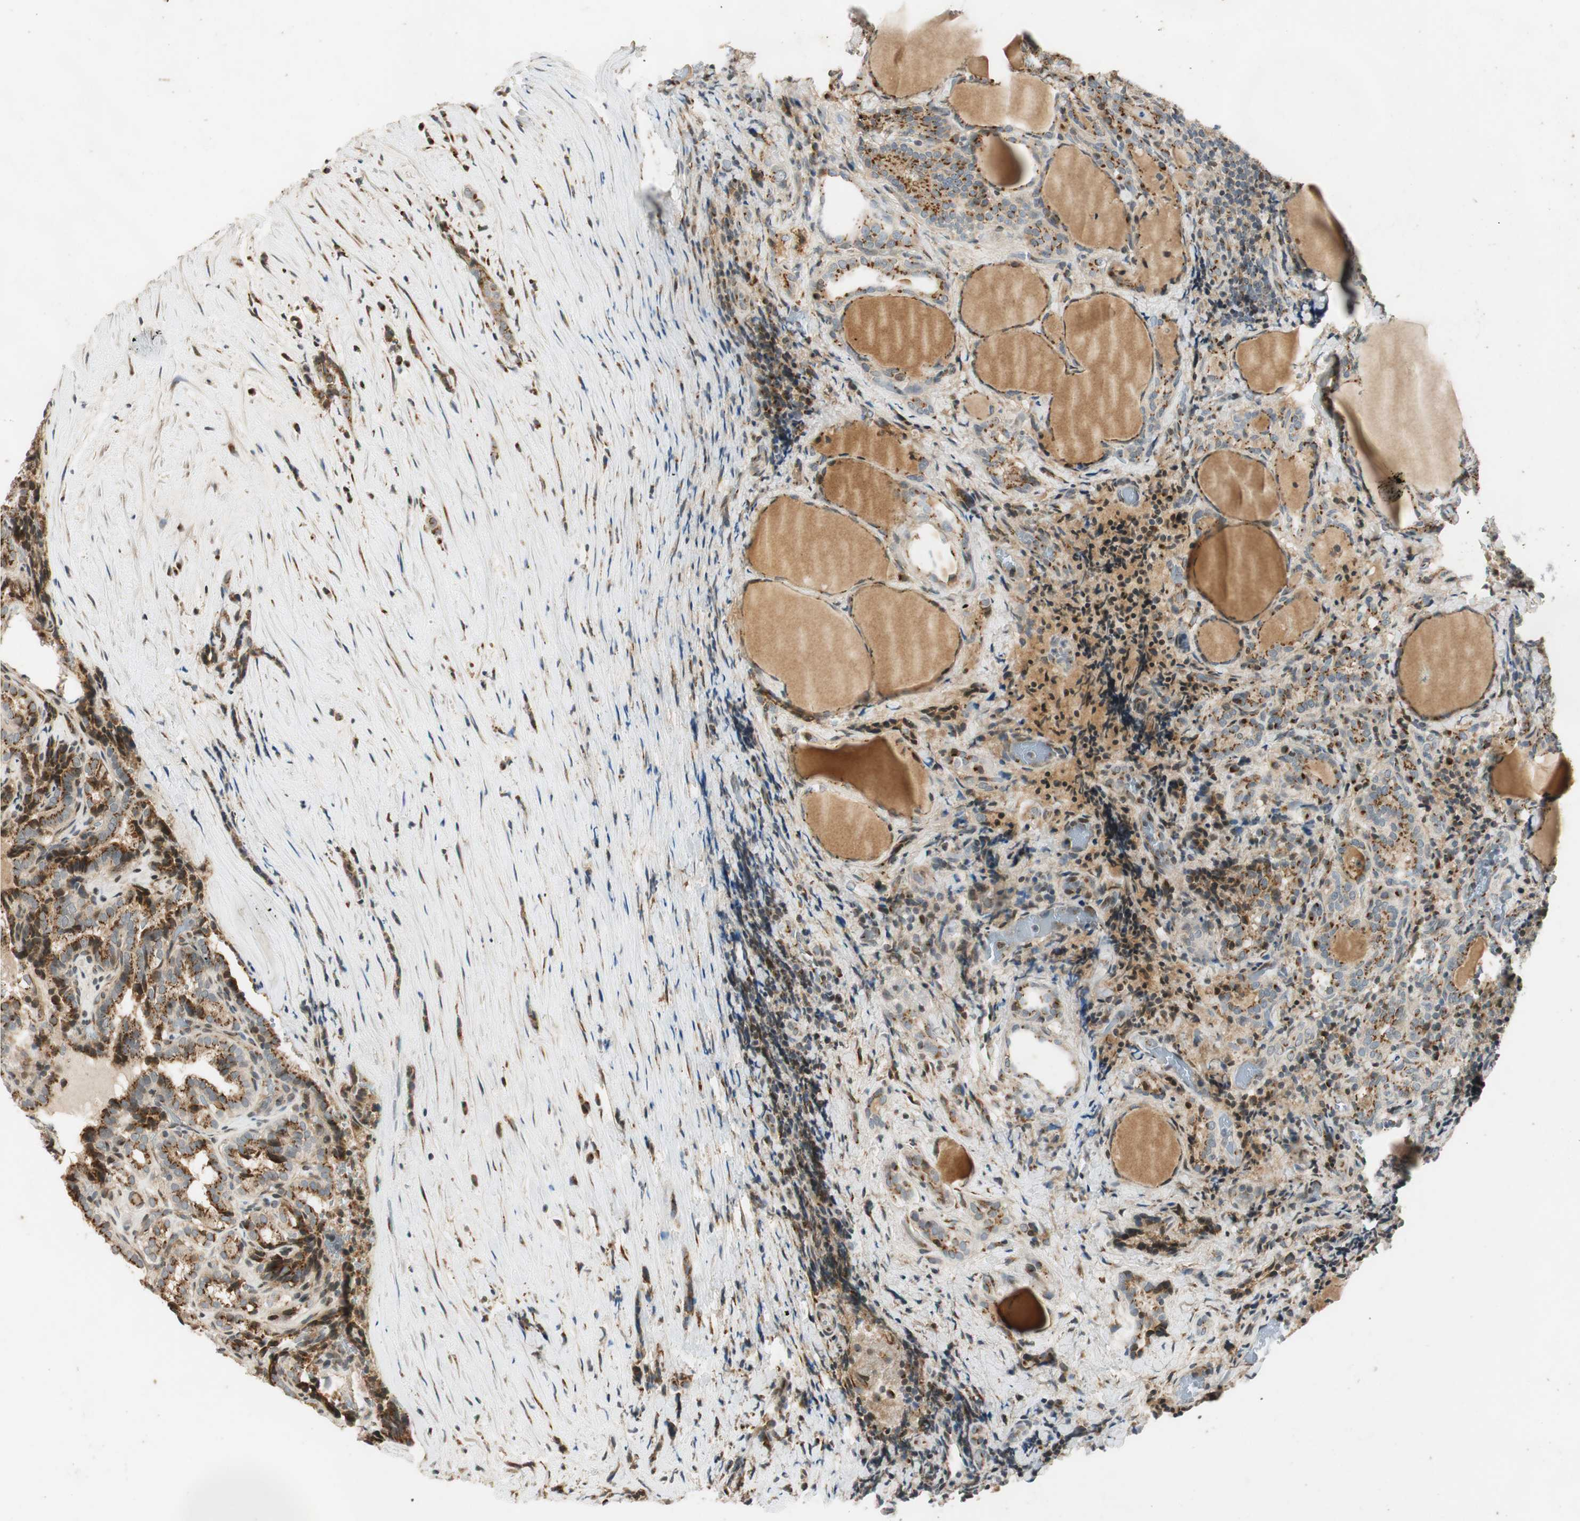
{"staining": {"intensity": "moderate", "quantity": ">75%", "location": "cytoplasmic/membranous"}, "tissue": "thyroid cancer", "cell_type": "Tumor cells", "image_type": "cancer", "snomed": [{"axis": "morphology", "description": "Normal tissue, NOS"}, {"axis": "morphology", "description": "Papillary adenocarcinoma, NOS"}, {"axis": "topography", "description": "Thyroid gland"}], "caption": "DAB immunohistochemical staining of human thyroid cancer (papillary adenocarcinoma) shows moderate cytoplasmic/membranous protein staining in about >75% of tumor cells. The staining was performed using DAB, with brown indicating positive protein expression. Nuclei are stained blue with hematoxylin.", "gene": "NEO1", "patient": {"sex": "female", "age": 30}}